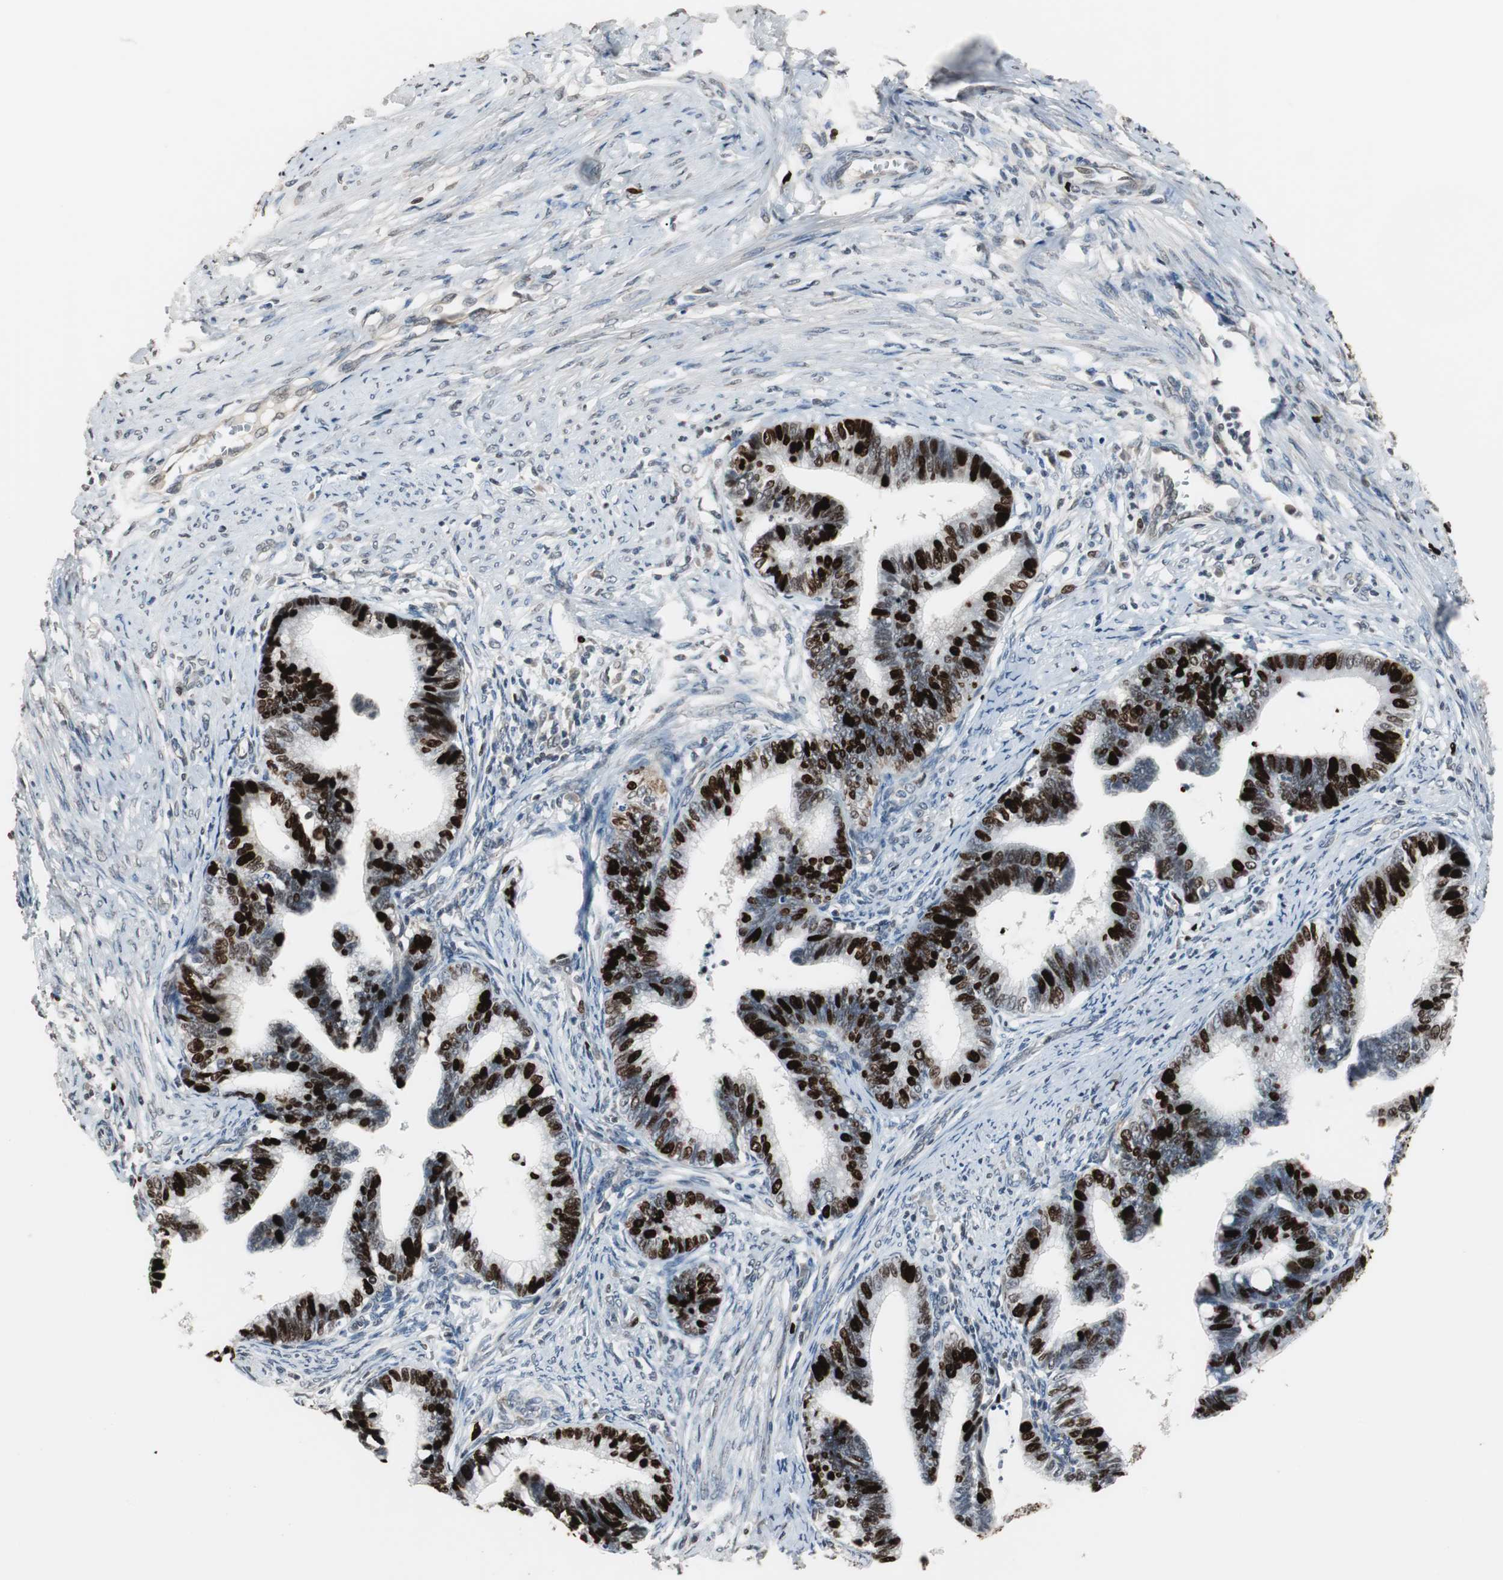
{"staining": {"intensity": "strong", "quantity": ">75%", "location": "nuclear"}, "tissue": "cervical cancer", "cell_type": "Tumor cells", "image_type": "cancer", "snomed": [{"axis": "morphology", "description": "Adenocarcinoma, NOS"}, {"axis": "topography", "description": "Cervix"}], "caption": "Human cervical adenocarcinoma stained with a brown dye exhibits strong nuclear positive staining in approximately >75% of tumor cells.", "gene": "TOP2A", "patient": {"sex": "female", "age": 36}}